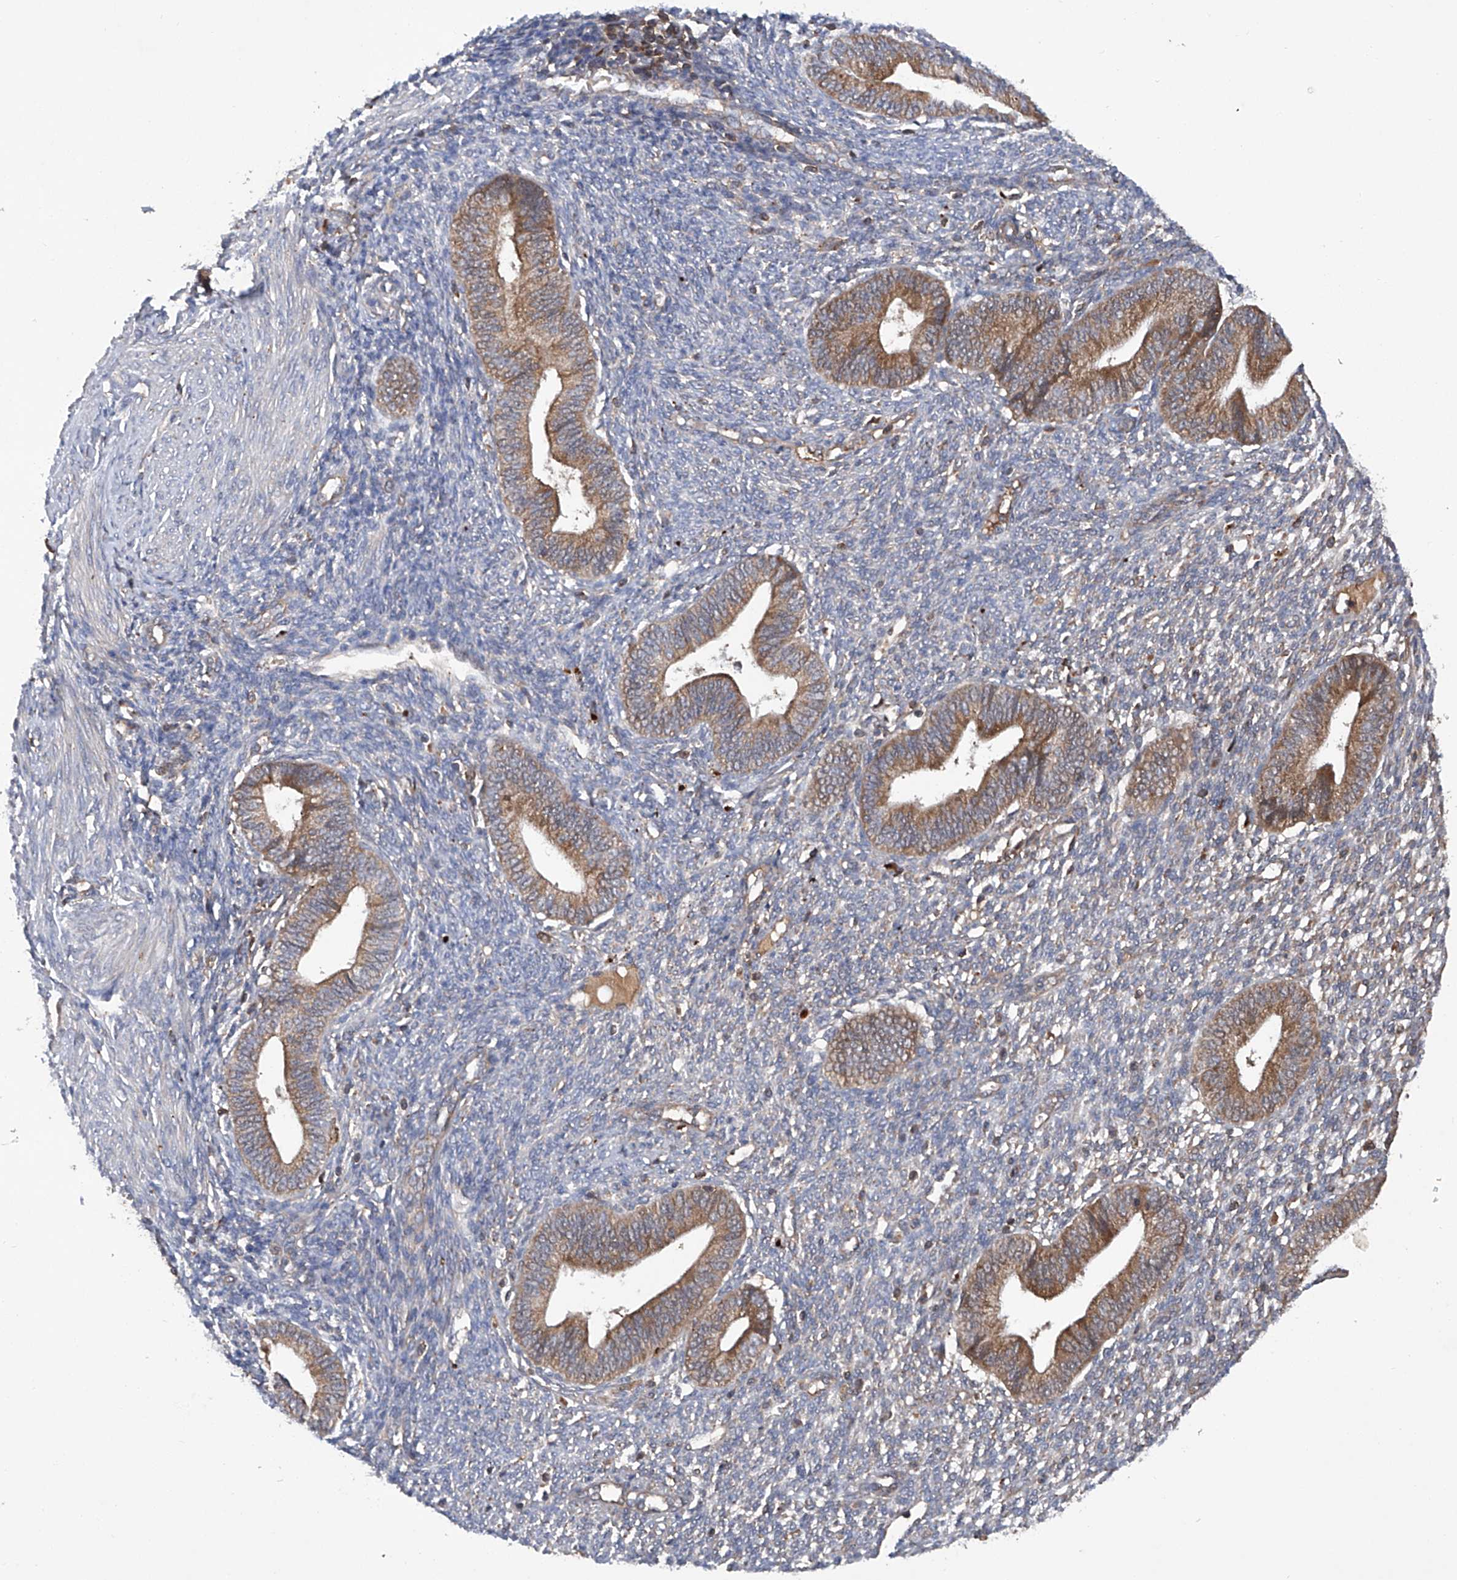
{"staining": {"intensity": "negative", "quantity": "none", "location": "none"}, "tissue": "endometrium", "cell_type": "Cells in endometrial stroma", "image_type": "normal", "snomed": [{"axis": "morphology", "description": "Normal tissue, NOS"}, {"axis": "topography", "description": "Endometrium"}], "caption": "DAB (3,3'-diaminobenzidine) immunohistochemical staining of unremarkable human endometrium reveals no significant staining in cells in endometrial stroma. (Stains: DAB immunohistochemistry (IHC) with hematoxylin counter stain, Microscopy: brightfield microscopy at high magnification).", "gene": "ASCC3", "patient": {"sex": "female", "age": 46}}